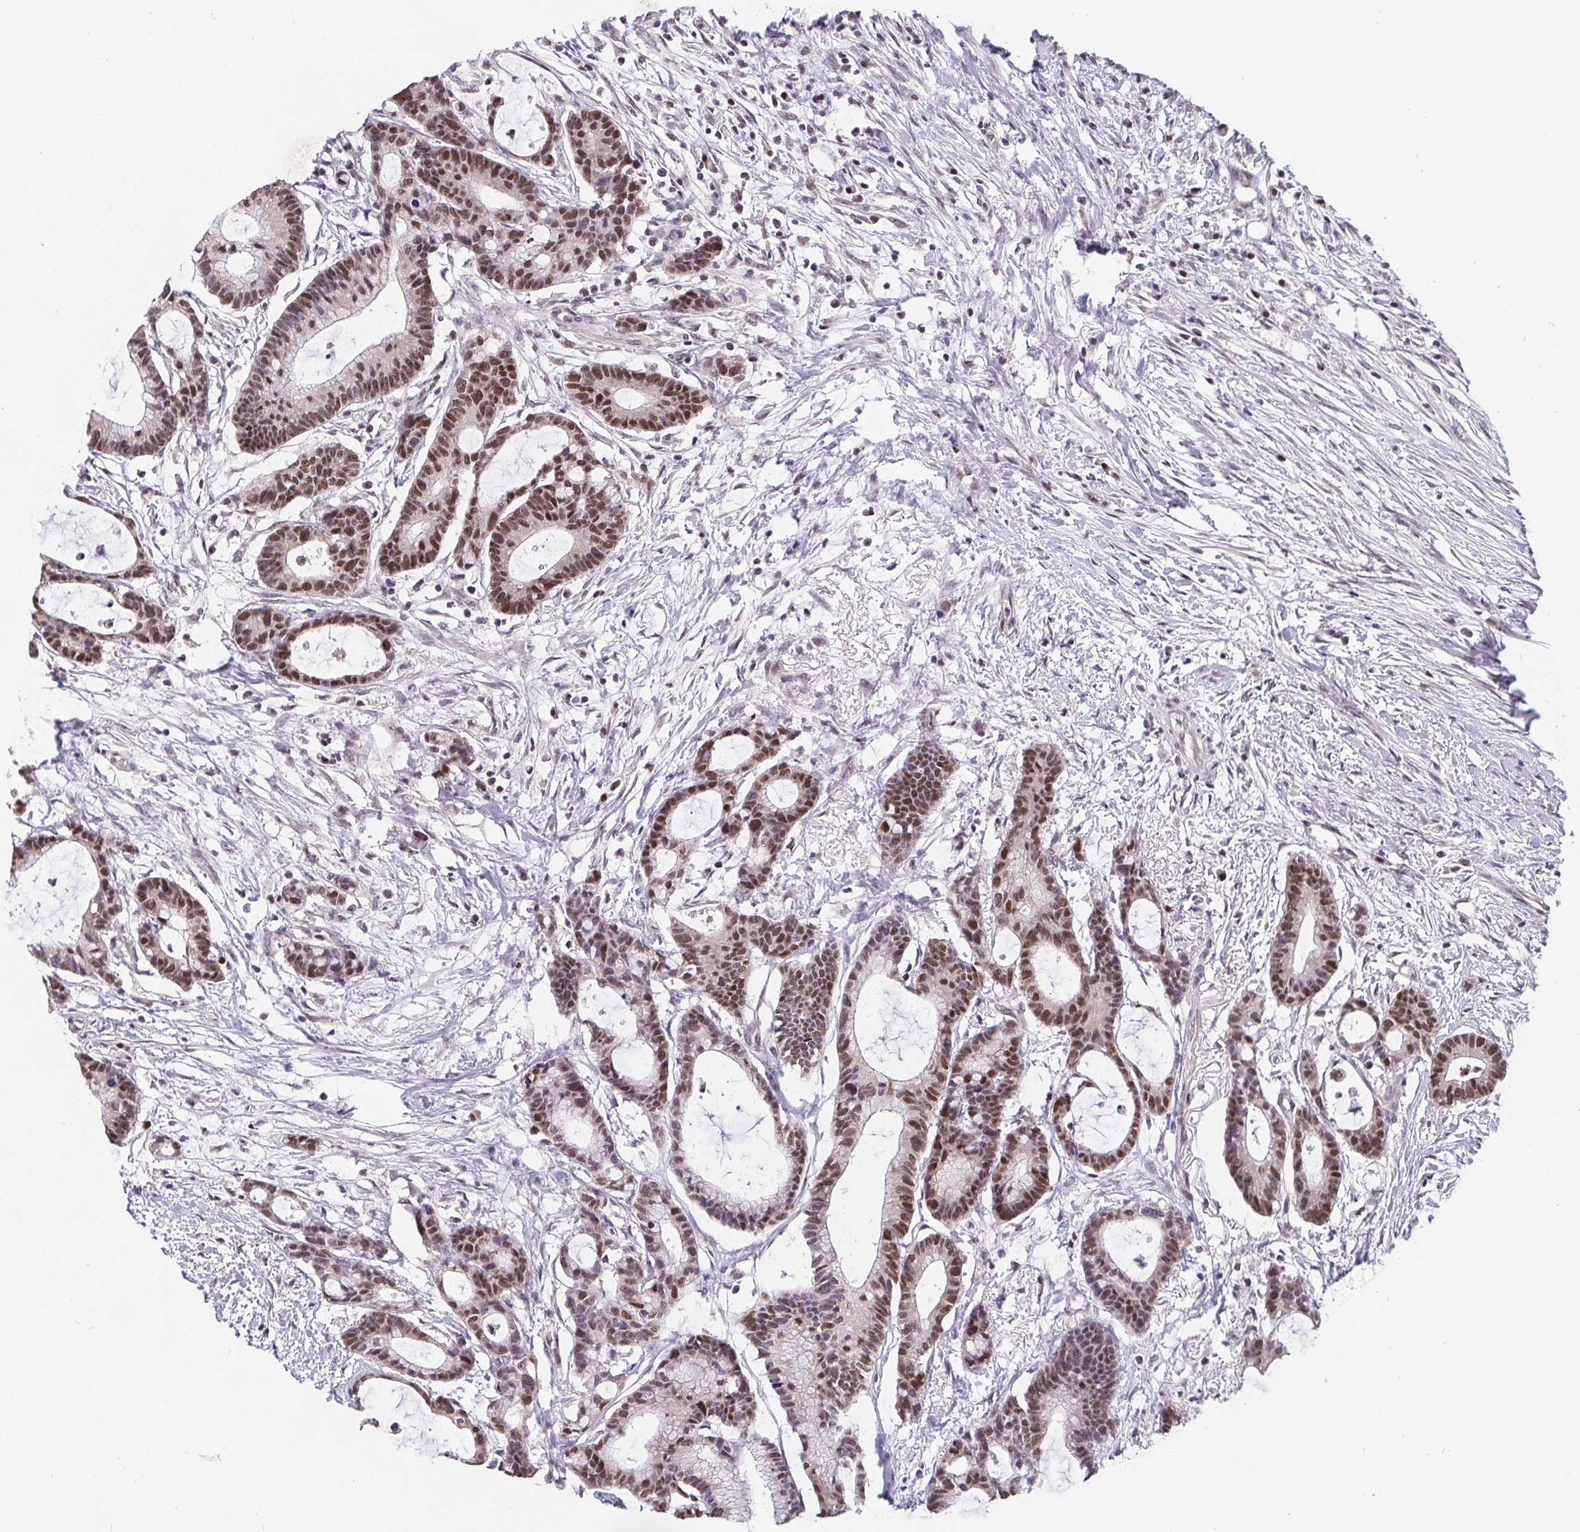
{"staining": {"intensity": "moderate", "quantity": ">75%", "location": "nuclear"}, "tissue": "colorectal cancer", "cell_type": "Tumor cells", "image_type": "cancer", "snomed": [{"axis": "morphology", "description": "Adenocarcinoma, NOS"}, {"axis": "topography", "description": "Colon"}], "caption": "Protein analysis of colorectal cancer tissue displays moderate nuclear positivity in approximately >75% of tumor cells.", "gene": "POU2F1", "patient": {"sex": "female", "age": 78}}